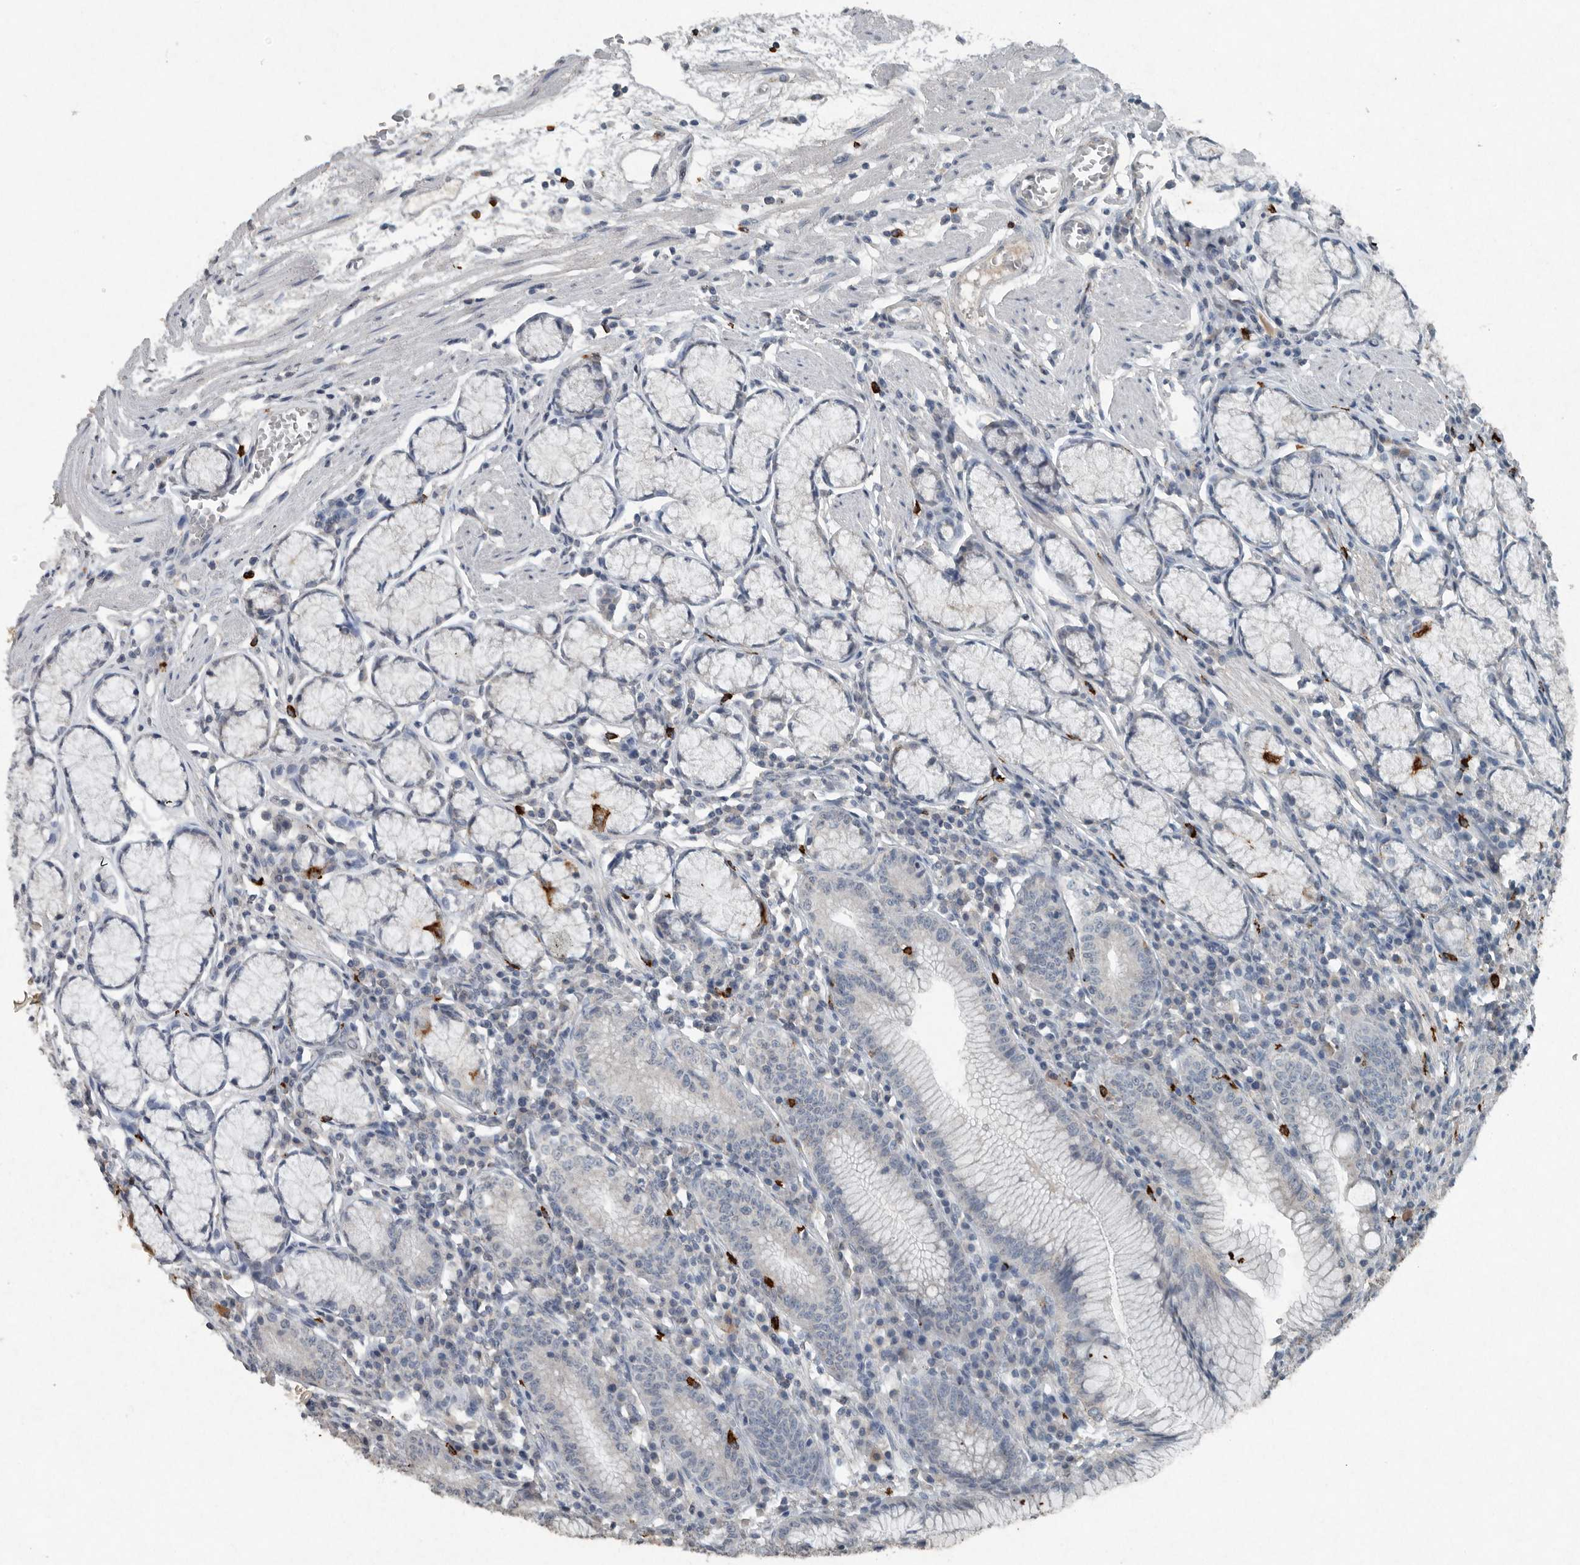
{"staining": {"intensity": "strong", "quantity": "25%-75%", "location": "cytoplasmic/membranous"}, "tissue": "stomach", "cell_type": "Glandular cells", "image_type": "normal", "snomed": [{"axis": "morphology", "description": "Normal tissue, NOS"}, {"axis": "topography", "description": "Stomach"}], "caption": "IHC photomicrograph of benign human stomach stained for a protein (brown), which demonstrates high levels of strong cytoplasmic/membranous positivity in approximately 25%-75% of glandular cells.", "gene": "IL20", "patient": {"sex": "male", "age": 55}}